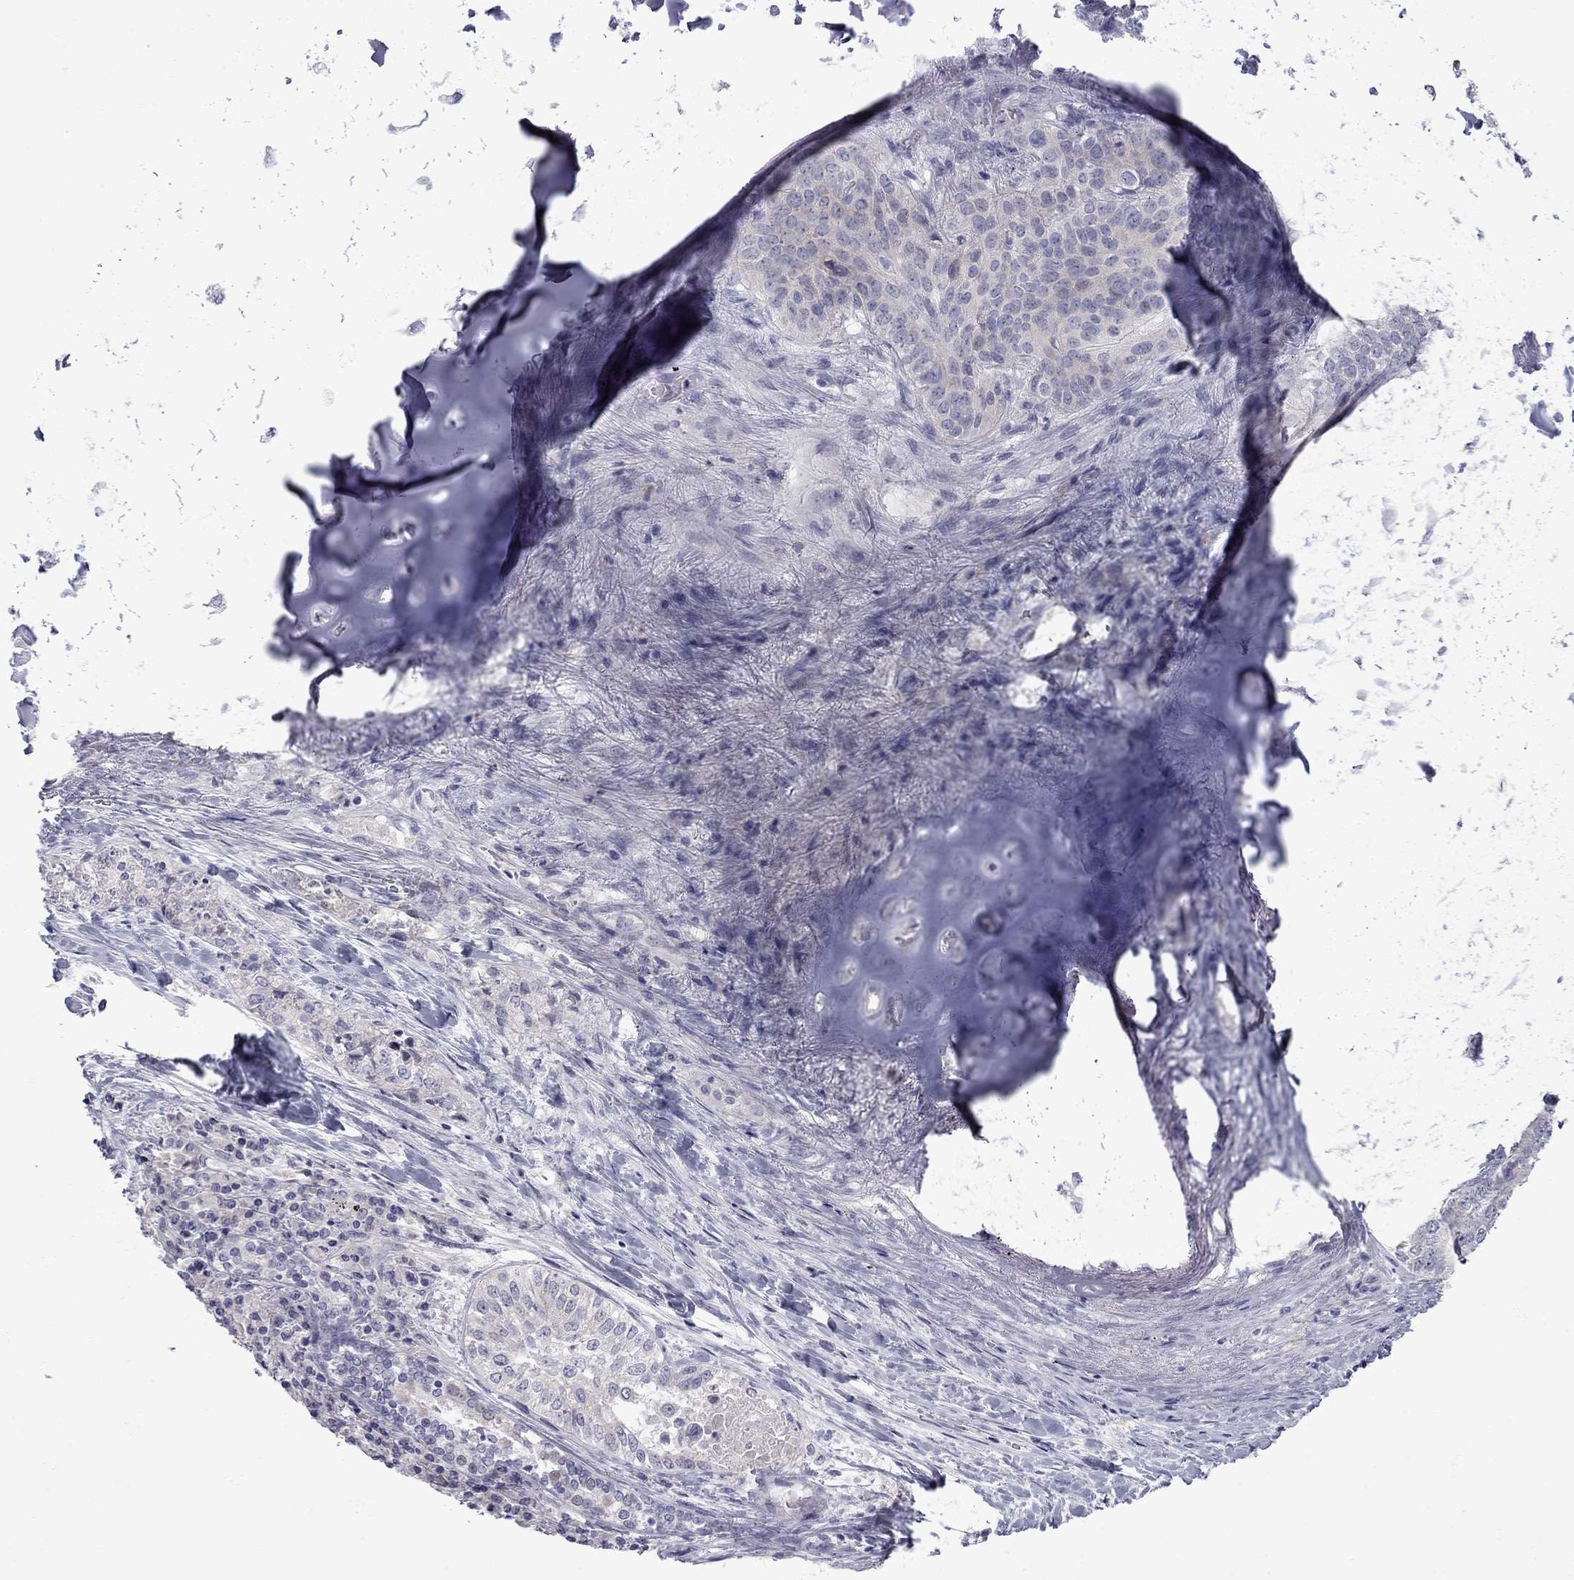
{"staining": {"intensity": "negative", "quantity": "none", "location": "none"}, "tissue": "lung cancer", "cell_type": "Tumor cells", "image_type": "cancer", "snomed": [{"axis": "morphology", "description": "Squamous cell carcinoma, NOS"}, {"axis": "topography", "description": "Lung"}], "caption": "High magnification brightfield microscopy of squamous cell carcinoma (lung) stained with DAB (brown) and counterstained with hematoxylin (blue): tumor cells show no significant expression.", "gene": "NRARP", "patient": {"sex": "male", "age": 64}}